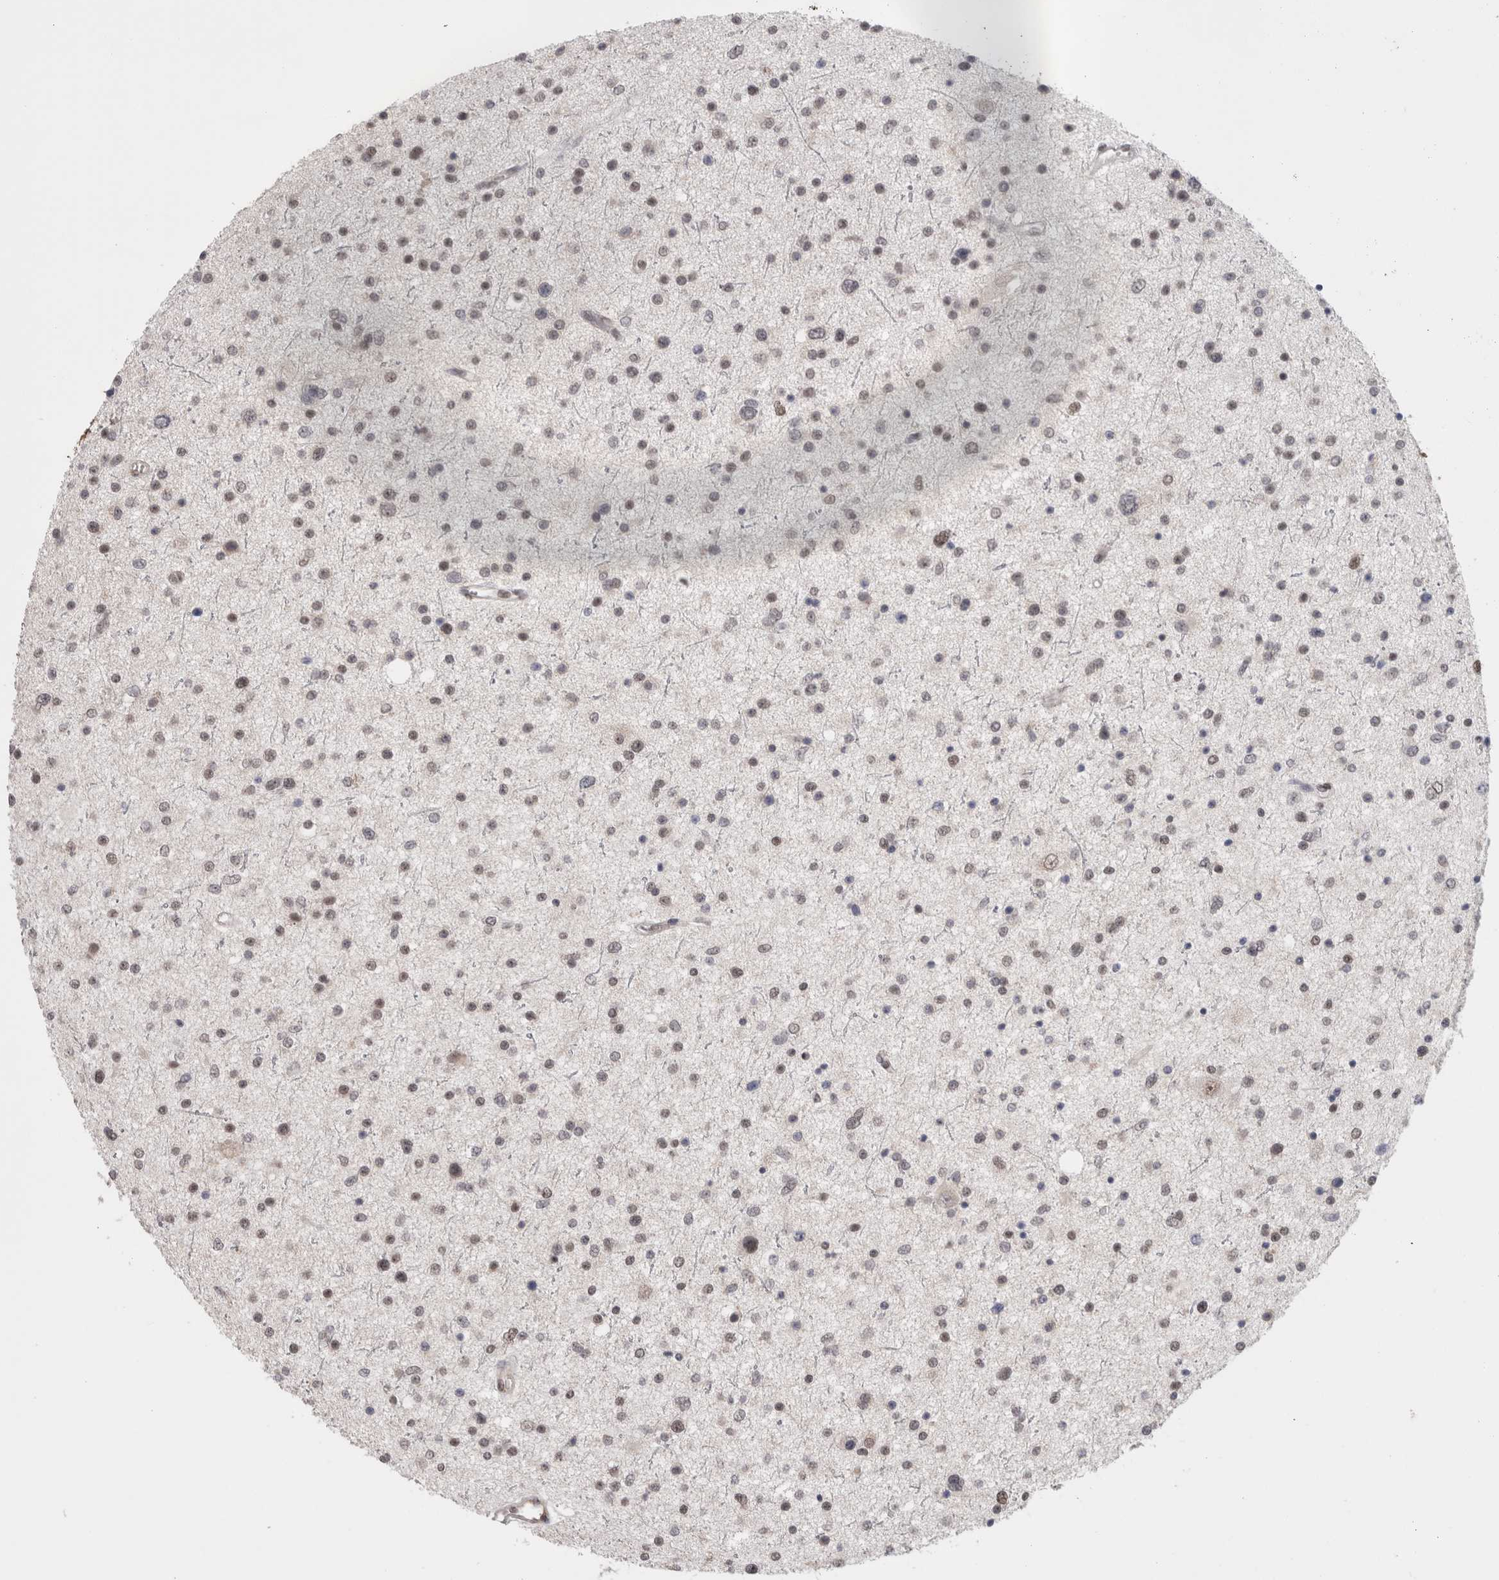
{"staining": {"intensity": "weak", "quantity": "25%-75%", "location": "nuclear"}, "tissue": "glioma", "cell_type": "Tumor cells", "image_type": "cancer", "snomed": [{"axis": "morphology", "description": "Glioma, malignant, Low grade"}, {"axis": "topography", "description": "Brain"}], "caption": "Immunohistochemistry image of malignant glioma (low-grade) stained for a protein (brown), which exhibits low levels of weak nuclear staining in approximately 25%-75% of tumor cells.", "gene": "DAXX", "patient": {"sex": "female", "age": 37}}